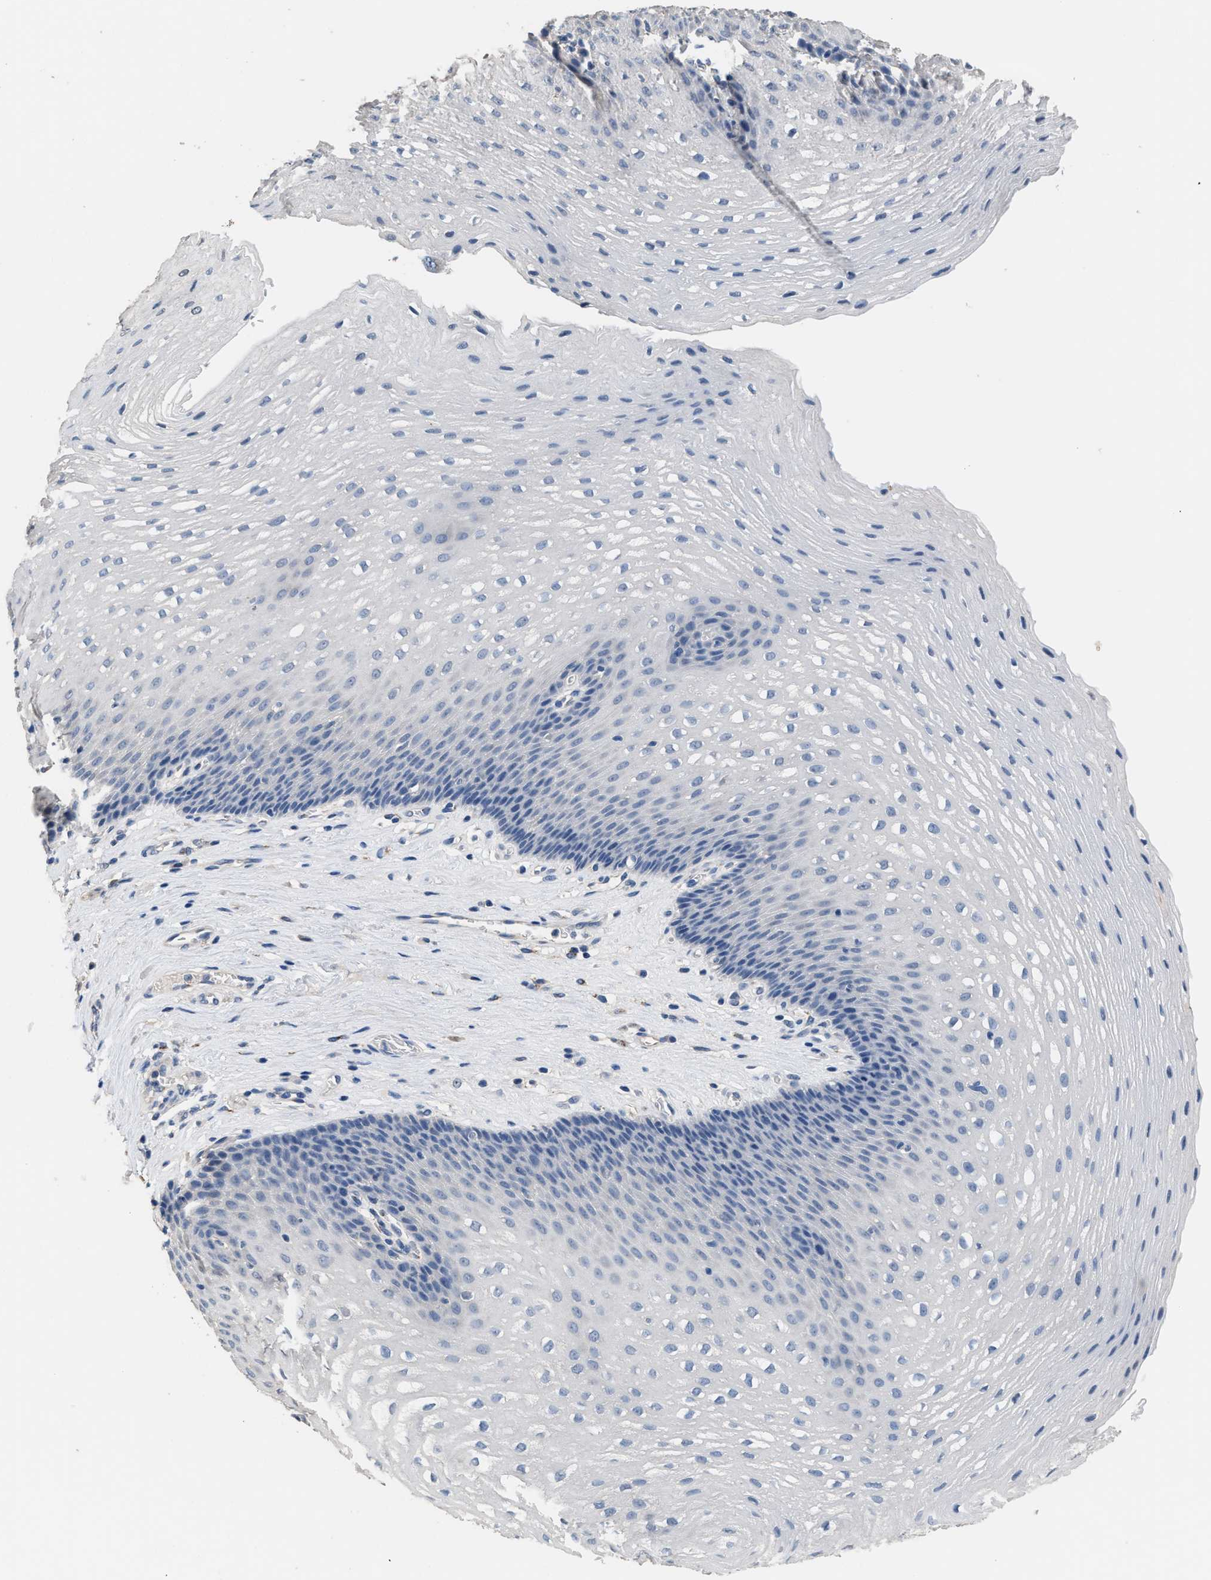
{"staining": {"intensity": "negative", "quantity": "none", "location": "none"}, "tissue": "esophagus", "cell_type": "Squamous epithelial cells", "image_type": "normal", "snomed": [{"axis": "morphology", "description": "Normal tissue, NOS"}, {"axis": "topography", "description": "Esophagus"}], "caption": "There is no significant staining in squamous epithelial cells of esophagus.", "gene": "GOLM1", "patient": {"sex": "male", "age": 48}}